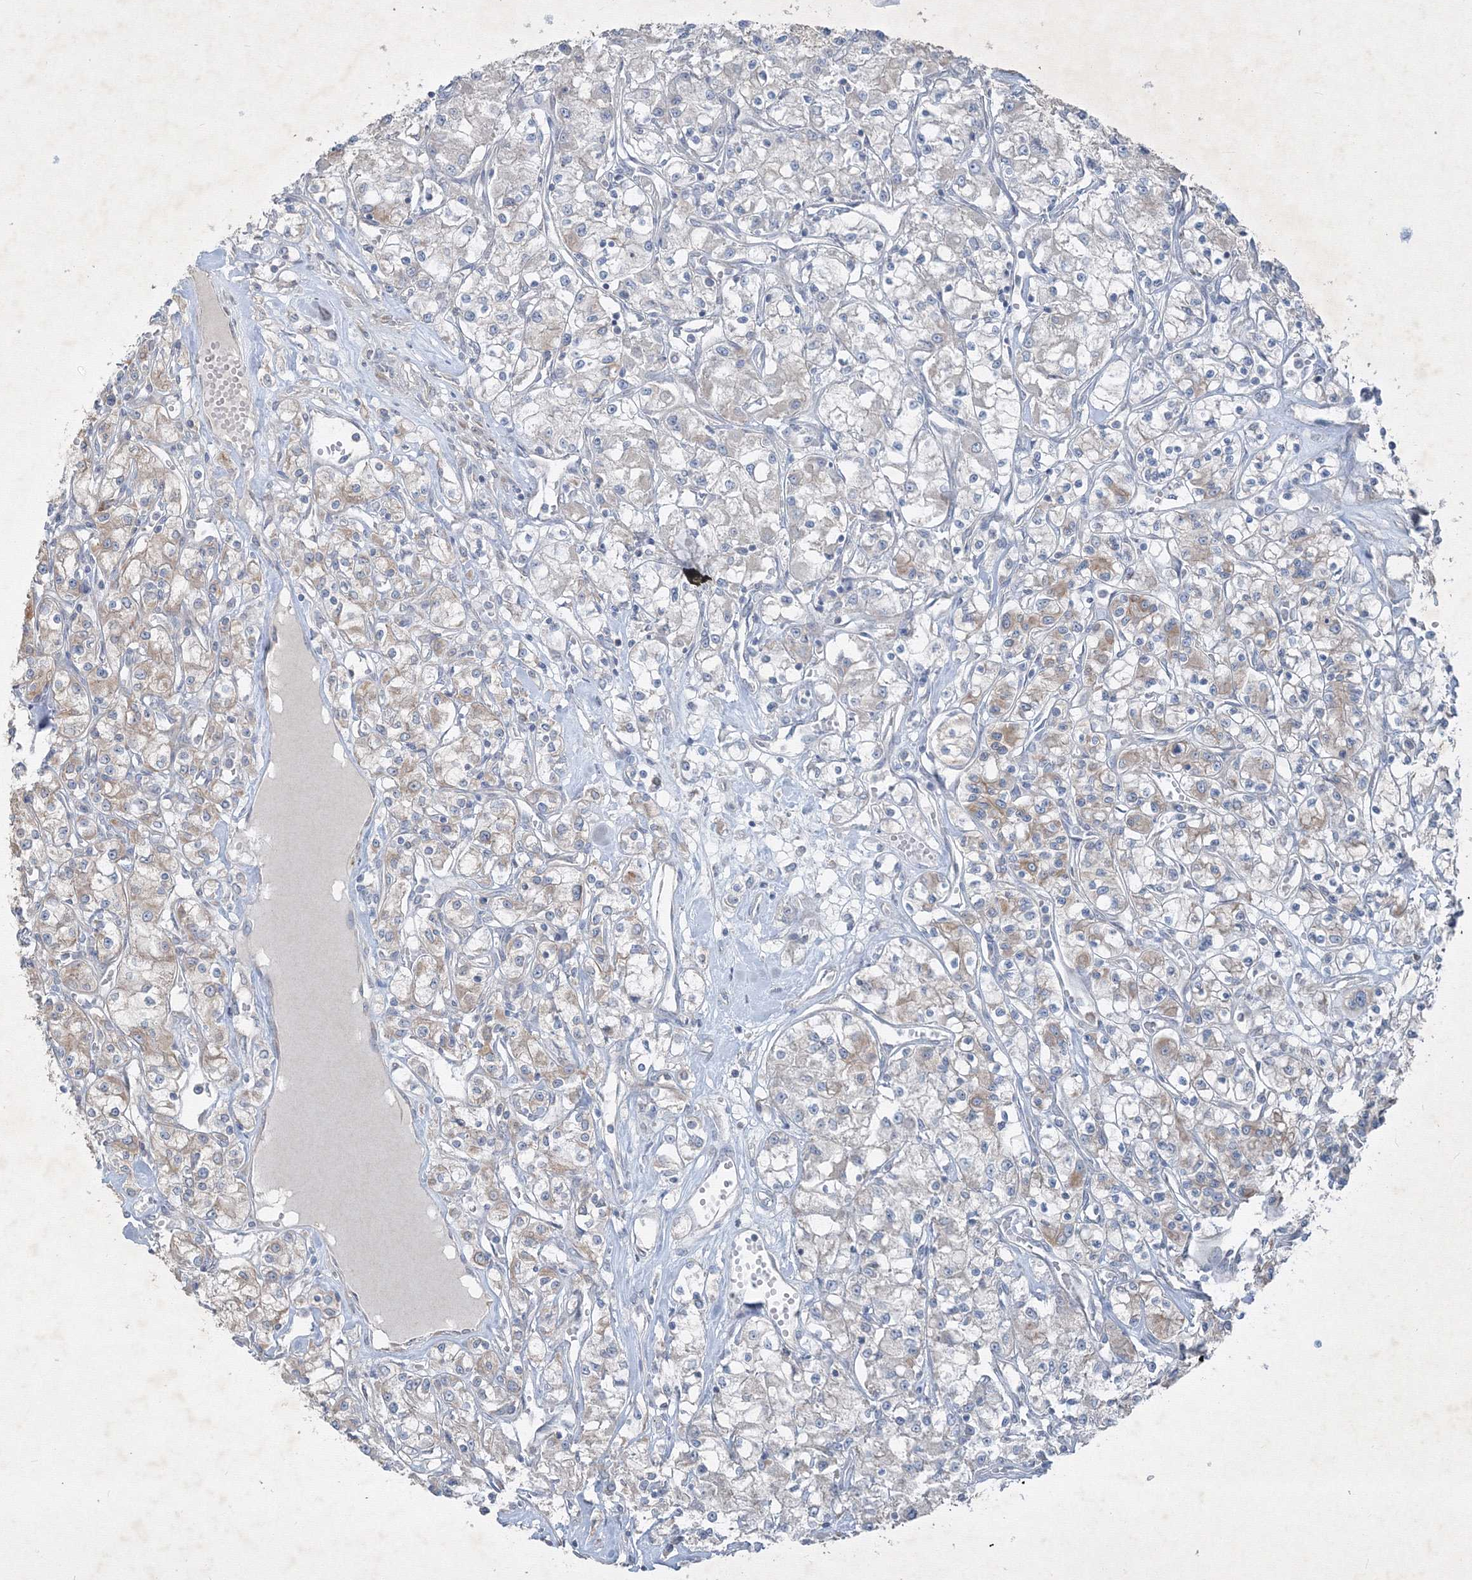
{"staining": {"intensity": "weak", "quantity": "25%-75%", "location": "cytoplasmic/membranous"}, "tissue": "renal cancer", "cell_type": "Tumor cells", "image_type": "cancer", "snomed": [{"axis": "morphology", "description": "Adenocarcinoma, NOS"}, {"axis": "topography", "description": "Kidney"}], "caption": "Protein analysis of adenocarcinoma (renal) tissue reveals weak cytoplasmic/membranous positivity in about 25%-75% of tumor cells. (Brightfield microscopy of DAB IHC at high magnification).", "gene": "IFNAR1", "patient": {"sex": "female", "age": 59}}